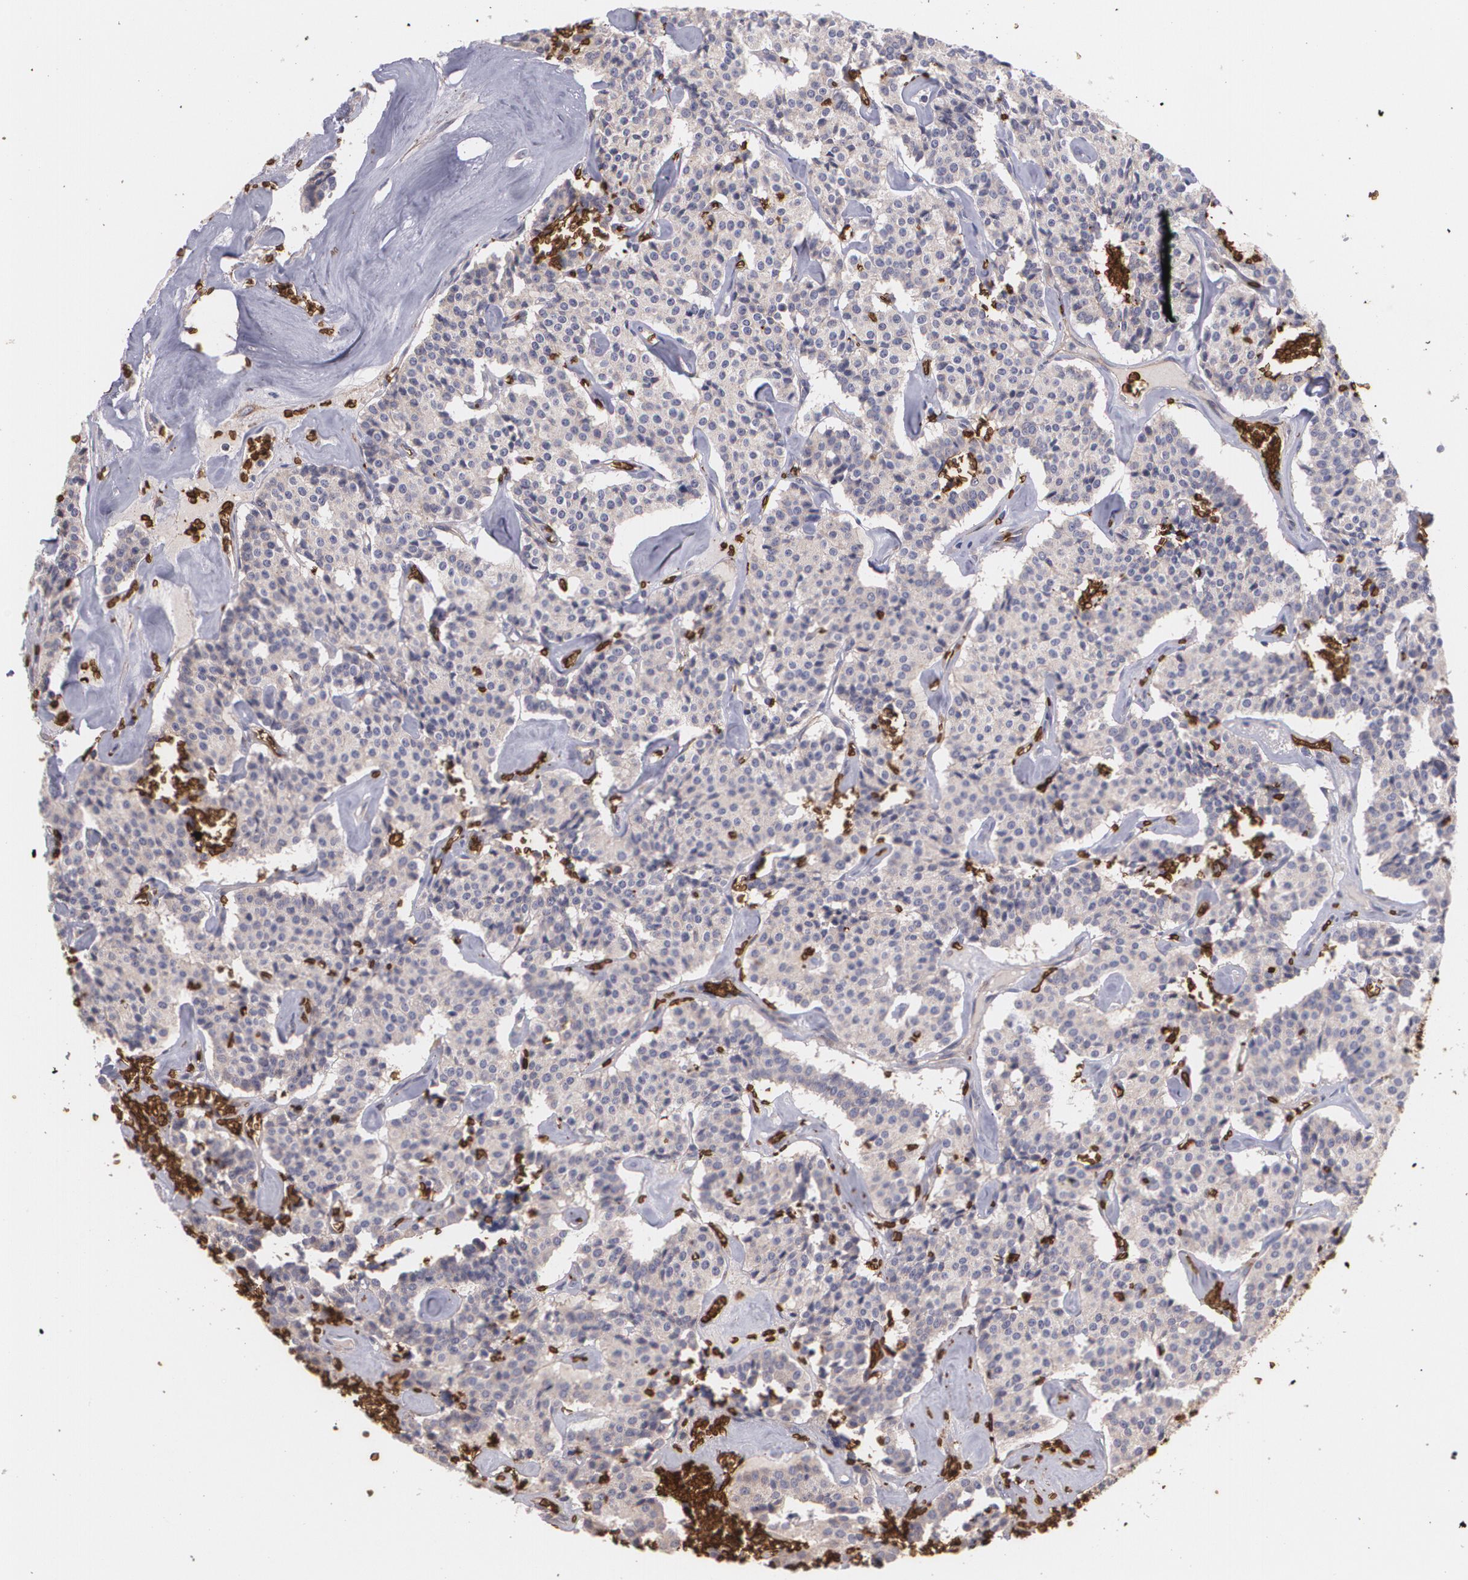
{"staining": {"intensity": "weak", "quantity": ">75%", "location": "cytoplasmic/membranous"}, "tissue": "carcinoid", "cell_type": "Tumor cells", "image_type": "cancer", "snomed": [{"axis": "morphology", "description": "Carcinoid, malignant, NOS"}, {"axis": "topography", "description": "Bronchus"}], "caption": "Tumor cells demonstrate weak cytoplasmic/membranous staining in about >75% of cells in carcinoid.", "gene": "SLC2A1", "patient": {"sex": "male", "age": 55}}